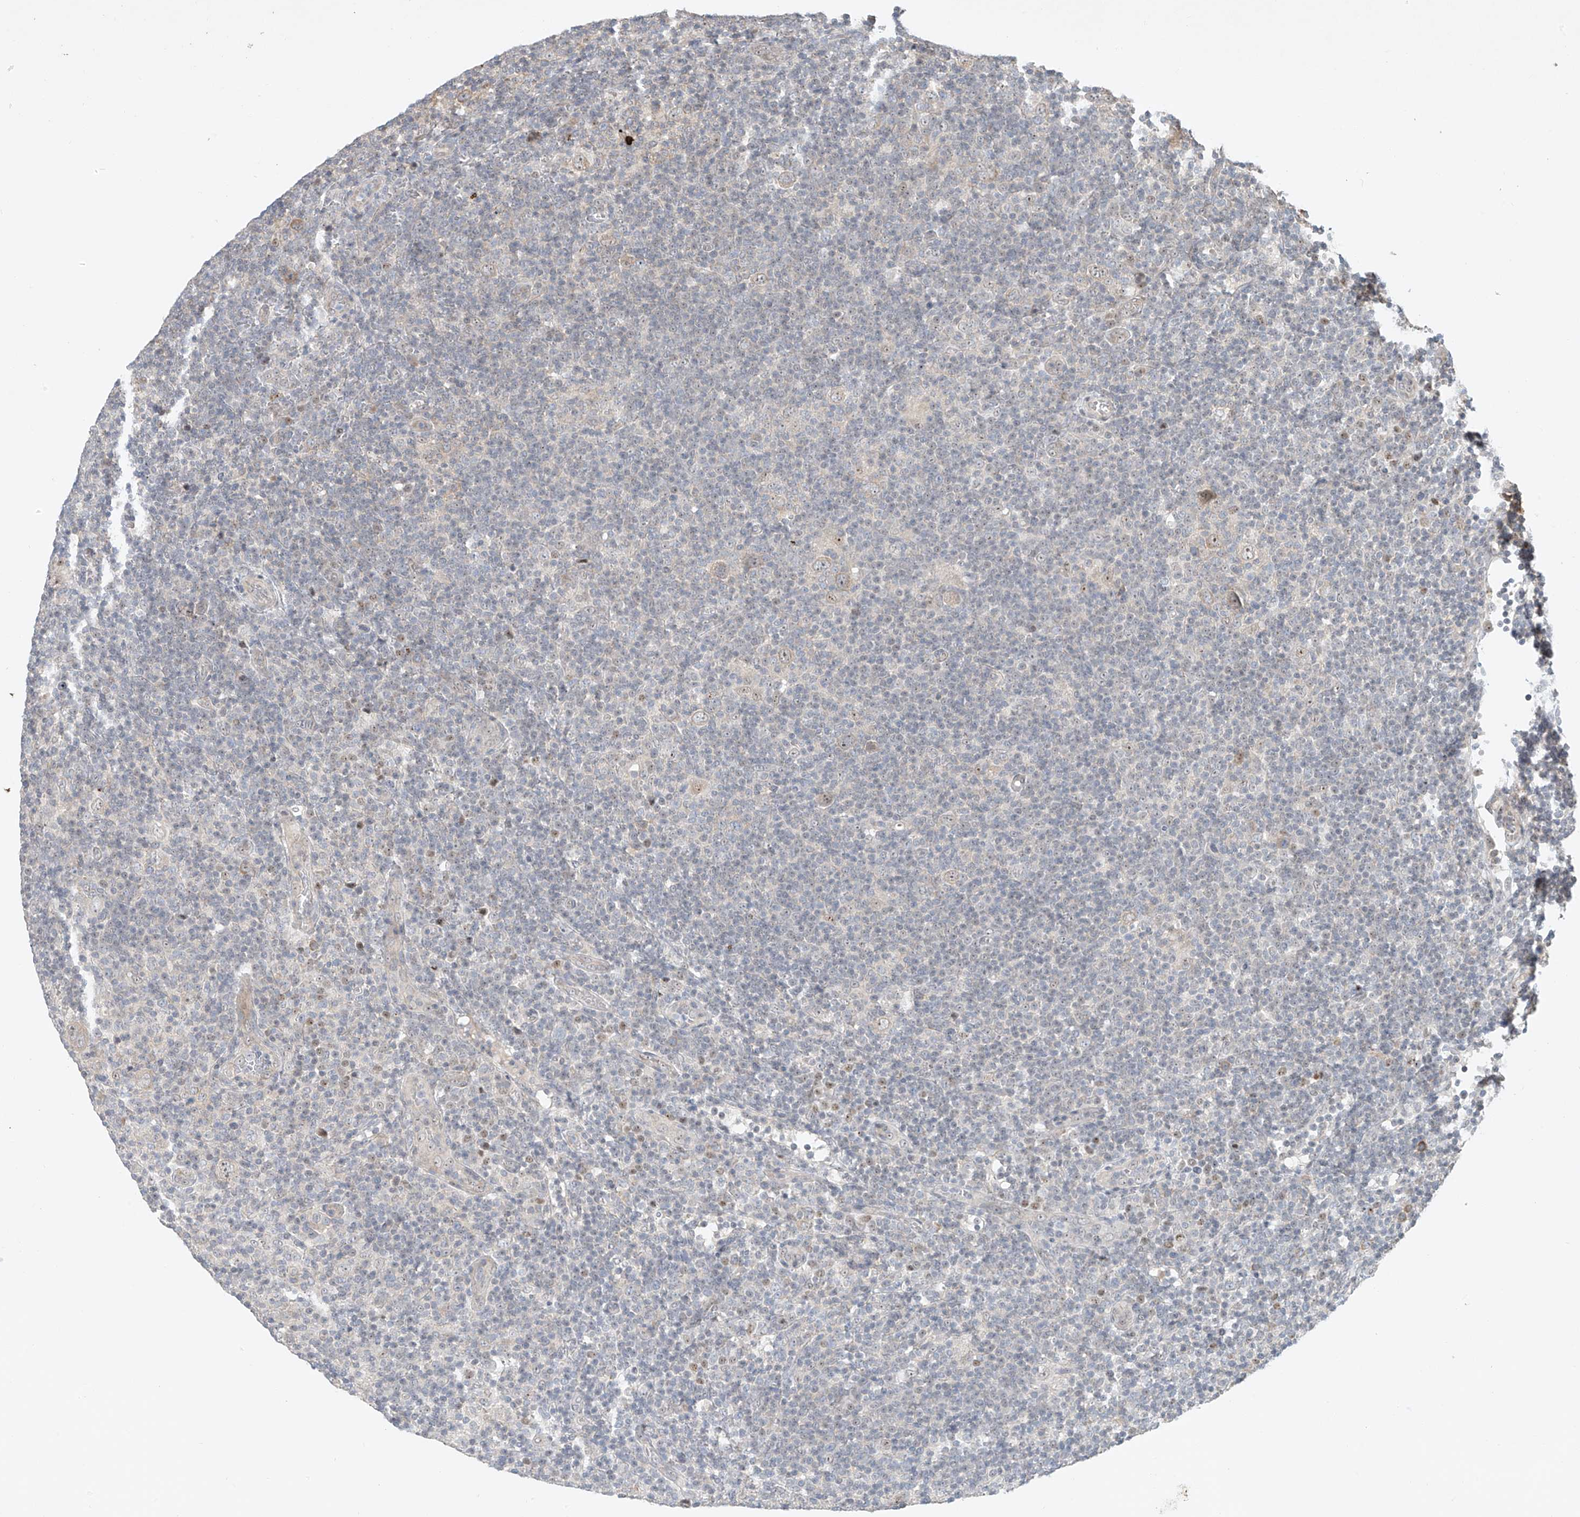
{"staining": {"intensity": "weak", "quantity": "25%-75%", "location": "cytoplasmic/membranous"}, "tissue": "lymphoma", "cell_type": "Tumor cells", "image_type": "cancer", "snomed": [{"axis": "morphology", "description": "Hodgkin's disease, NOS"}, {"axis": "topography", "description": "Lymph node"}], "caption": "A brown stain highlights weak cytoplasmic/membranous staining of a protein in lymphoma tumor cells.", "gene": "TASP1", "patient": {"sex": "female", "age": 57}}